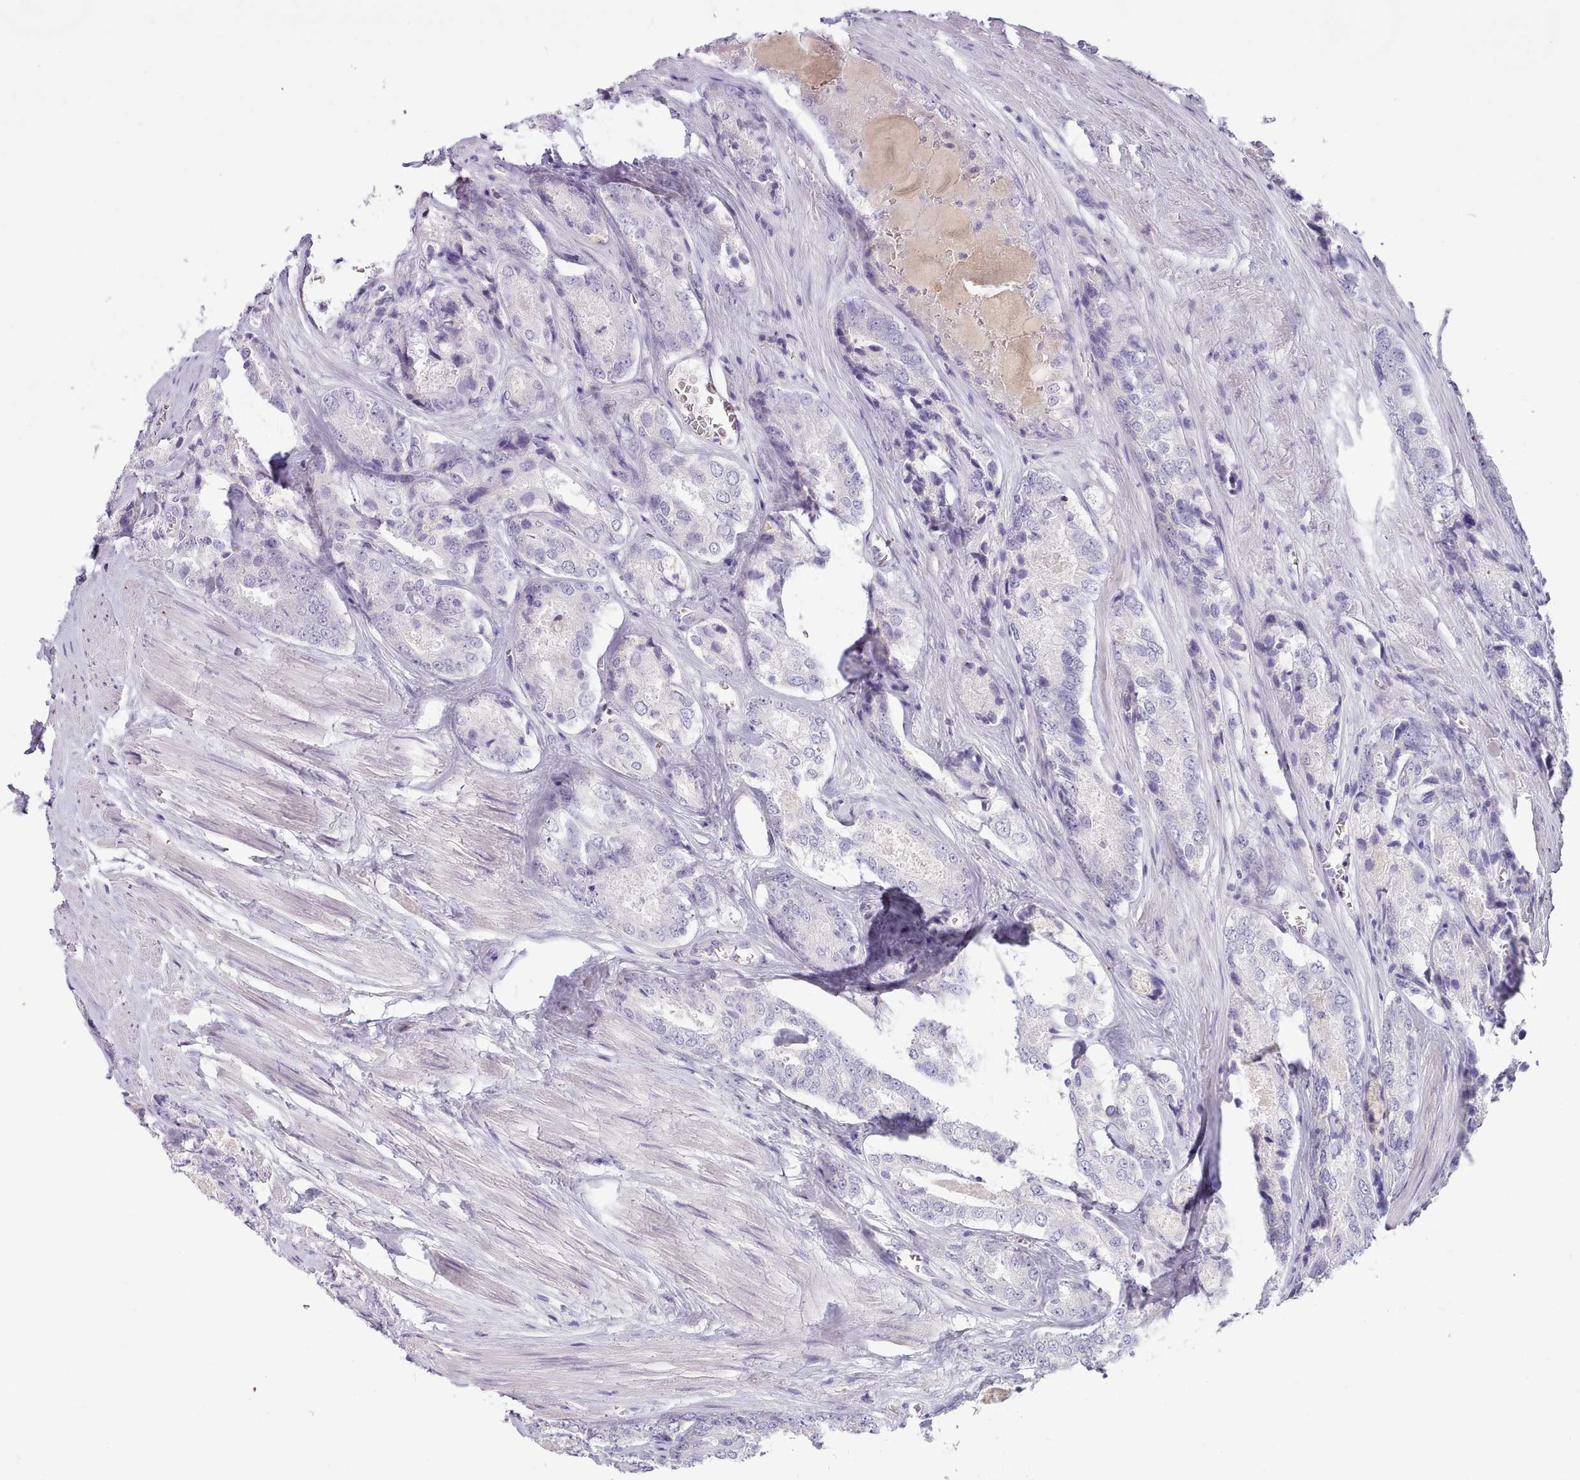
{"staining": {"intensity": "negative", "quantity": "none", "location": "none"}, "tissue": "prostate cancer", "cell_type": "Tumor cells", "image_type": "cancer", "snomed": [{"axis": "morphology", "description": "Adenocarcinoma, Low grade"}, {"axis": "topography", "description": "Prostate"}], "caption": "This is a photomicrograph of immunohistochemistry staining of low-grade adenocarcinoma (prostate), which shows no expression in tumor cells.", "gene": "TOX2", "patient": {"sex": "male", "age": 68}}